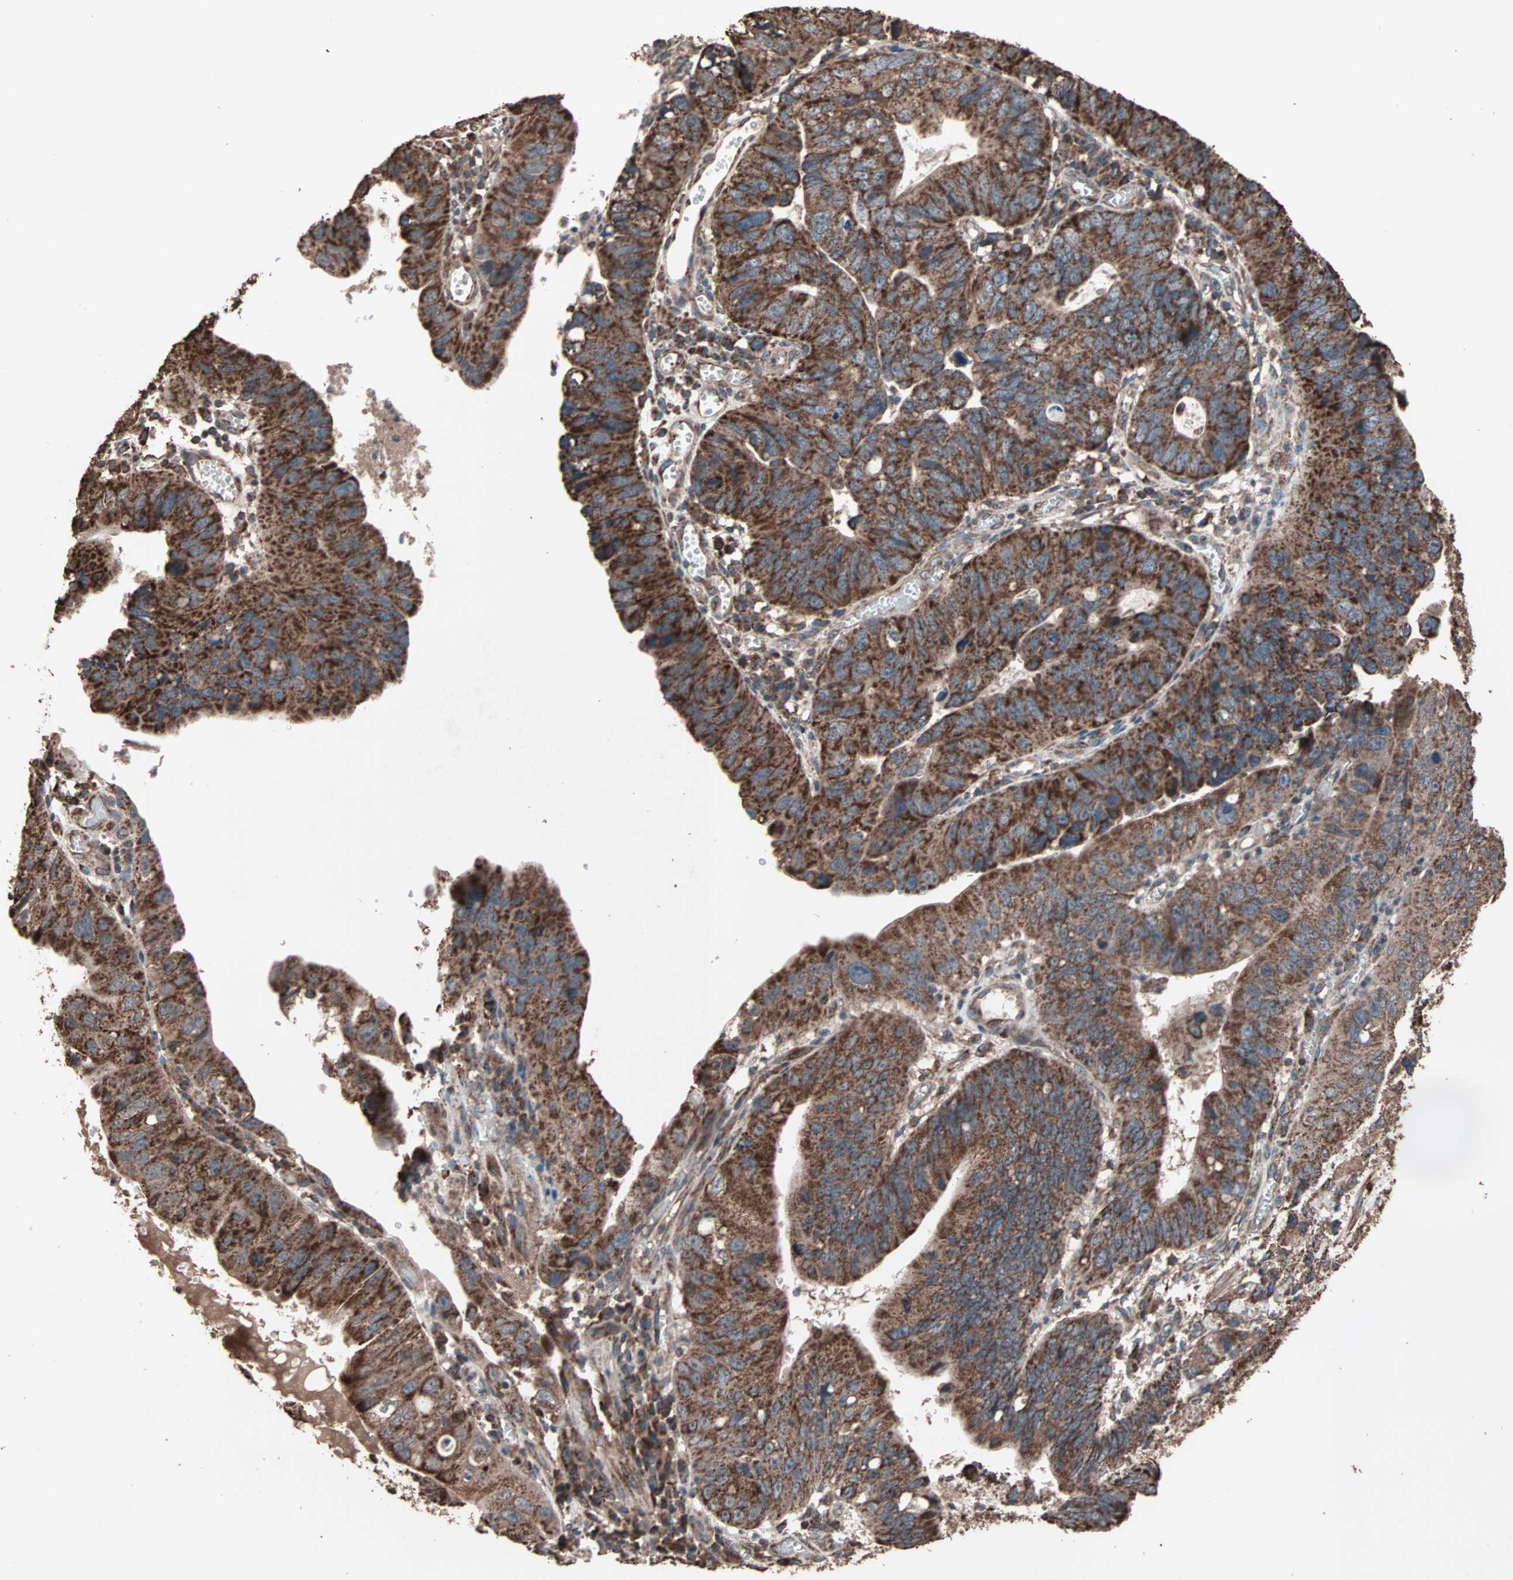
{"staining": {"intensity": "strong", "quantity": ">75%", "location": "cytoplasmic/membranous"}, "tissue": "stomach cancer", "cell_type": "Tumor cells", "image_type": "cancer", "snomed": [{"axis": "morphology", "description": "Adenocarcinoma, NOS"}, {"axis": "topography", "description": "Stomach"}], "caption": "Protein expression analysis of human stomach adenocarcinoma reveals strong cytoplasmic/membranous positivity in about >75% of tumor cells.", "gene": "MRPL2", "patient": {"sex": "male", "age": 59}}